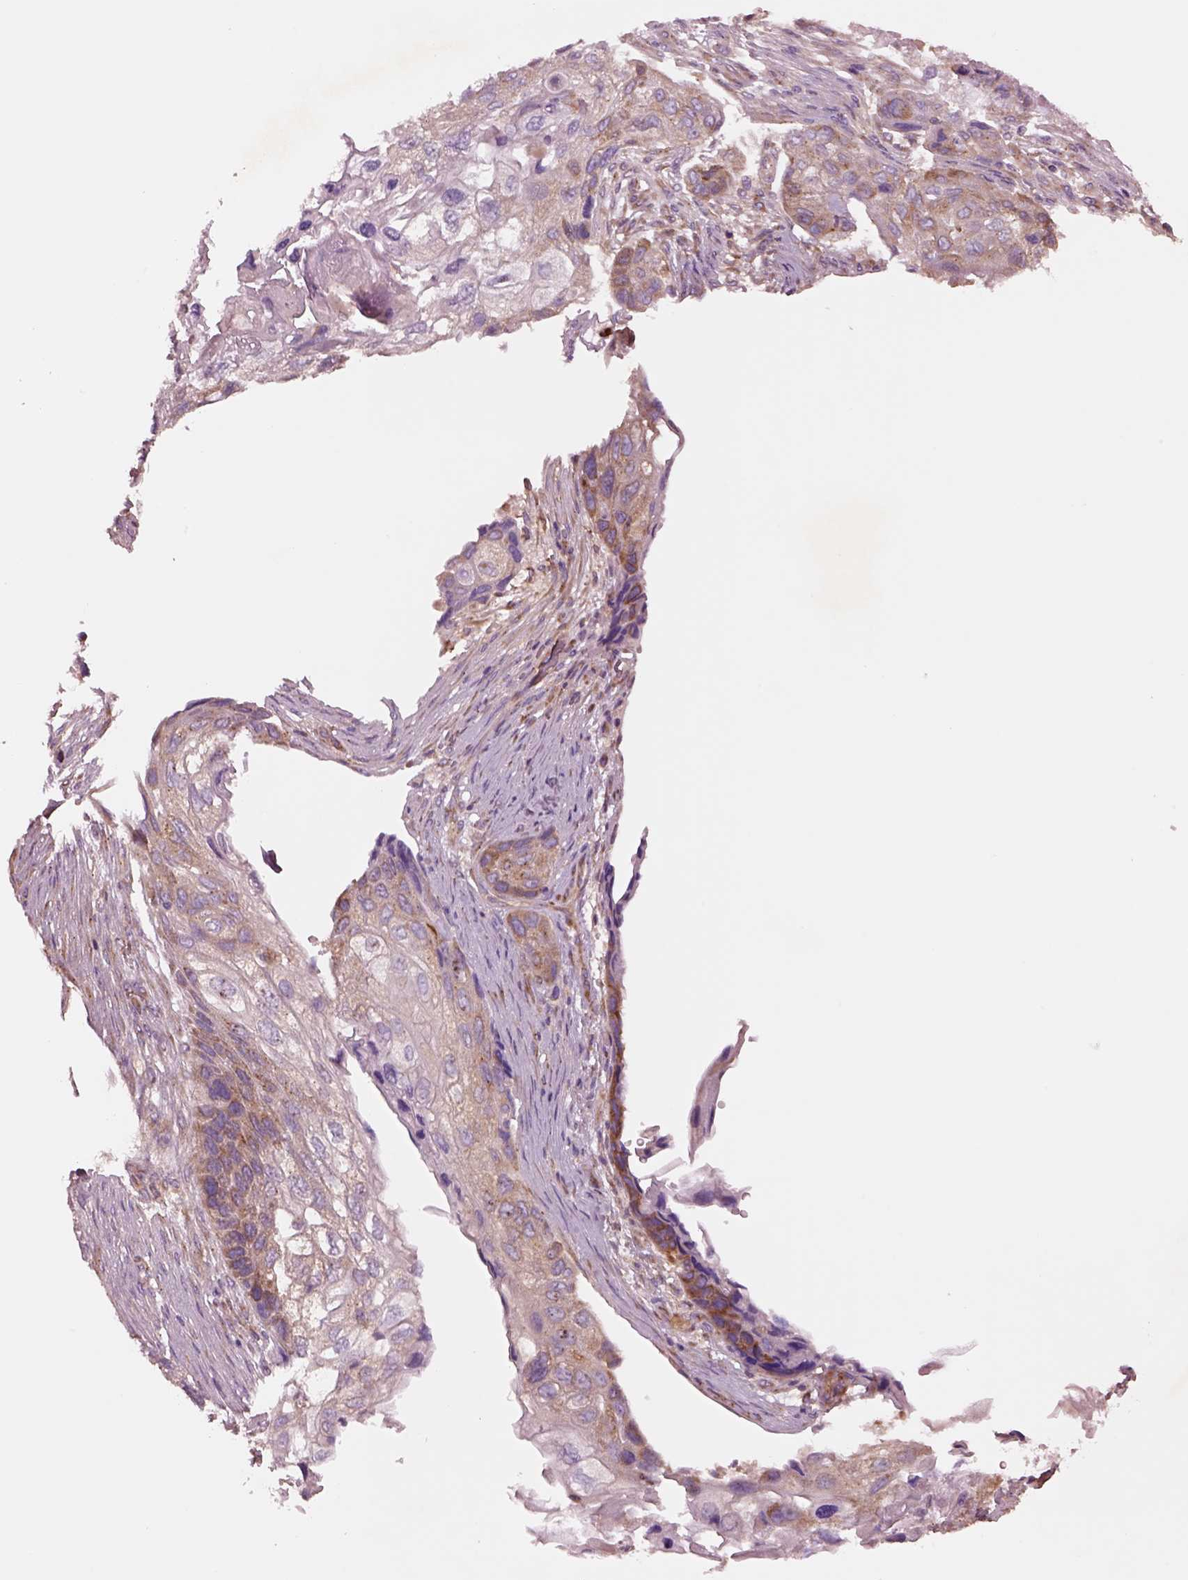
{"staining": {"intensity": "moderate", "quantity": ">75%", "location": "cytoplasmic/membranous"}, "tissue": "lung cancer", "cell_type": "Tumor cells", "image_type": "cancer", "snomed": [{"axis": "morphology", "description": "Squamous cell carcinoma, NOS"}, {"axis": "topography", "description": "Lung"}], "caption": "Lung squamous cell carcinoma was stained to show a protein in brown. There is medium levels of moderate cytoplasmic/membranous expression in approximately >75% of tumor cells. The staining was performed using DAB, with brown indicating positive protein expression. Nuclei are stained blue with hematoxylin.", "gene": "SEC23A", "patient": {"sex": "male", "age": 69}}